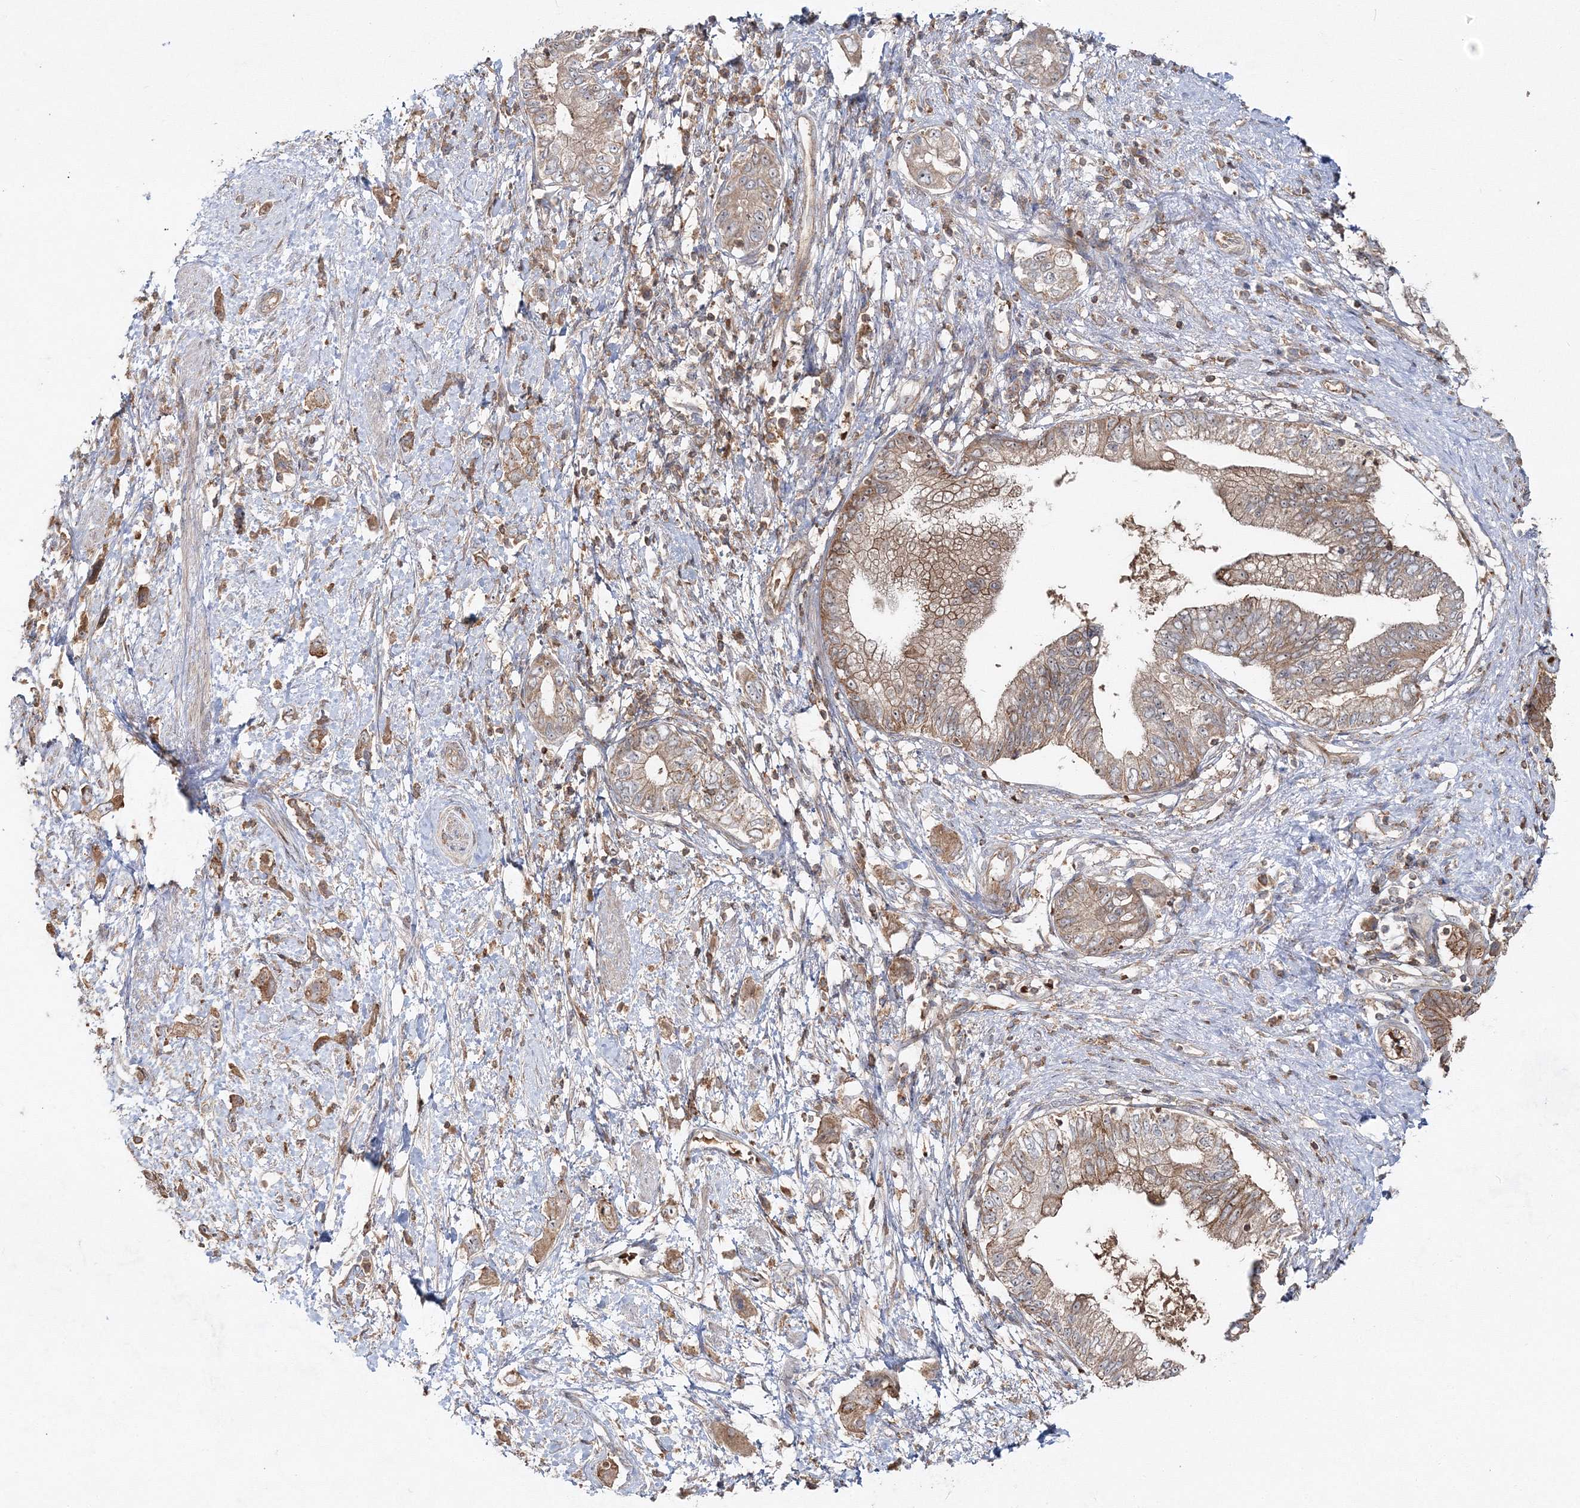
{"staining": {"intensity": "weak", "quantity": ">75%", "location": "cytoplasmic/membranous"}, "tissue": "pancreatic cancer", "cell_type": "Tumor cells", "image_type": "cancer", "snomed": [{"axis": "morphology", "description": "Adenocarcinoma, NOS"}, {"axis": "topography", "description": "Pancreas"}], "caption": "A high-resolution photomicrograph shows IHC staining of pancreatic adenocarcinoma, which shows weak cytoplasmic/membranous expression in about >75% of tumor cells.", "gene": "PCBD2", "patient": {"sex": "female", "age": 73}}